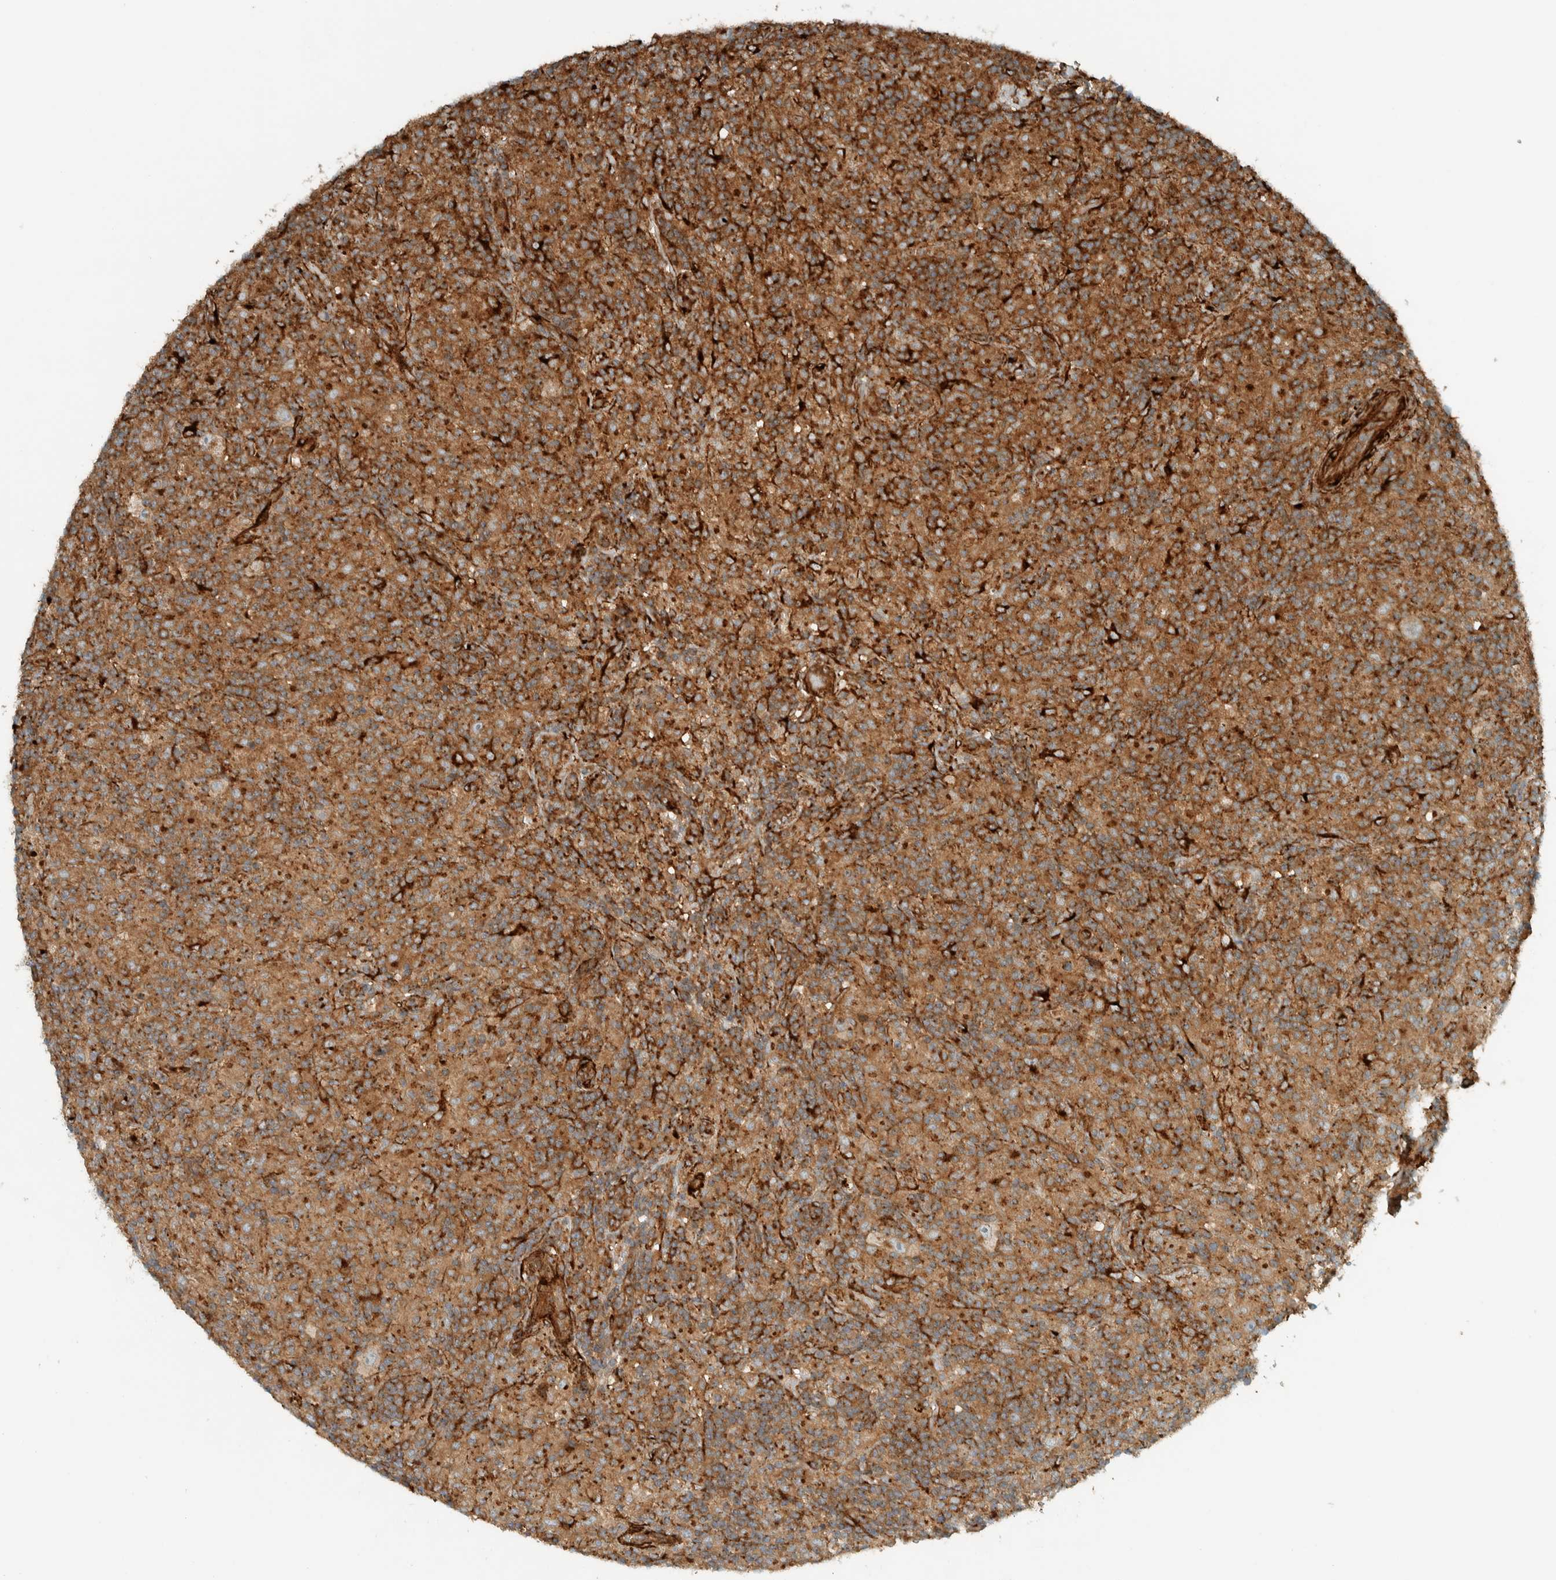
{"staining": {"intensity": "weak", "quantity": ">75%", "location": "cytoplasmic/membranous"}, "tissue": "lymphoma", "cell_type": "Tumor cells", "image_type": "cancer", "snomed": [{"axis": "morphology", "description": "Hodgkin's disease, NOS"}, {"axis": "topography", "description": "Lymph node"}], "caption": "DAB immunohistochemical staining of Hodgkin's disease exhibits weak cytoplasmic/membranous protein expression in about >75% of tumor cells.", "gene": "EXOC7", "patient": {"sex": "male", "age": 70}}